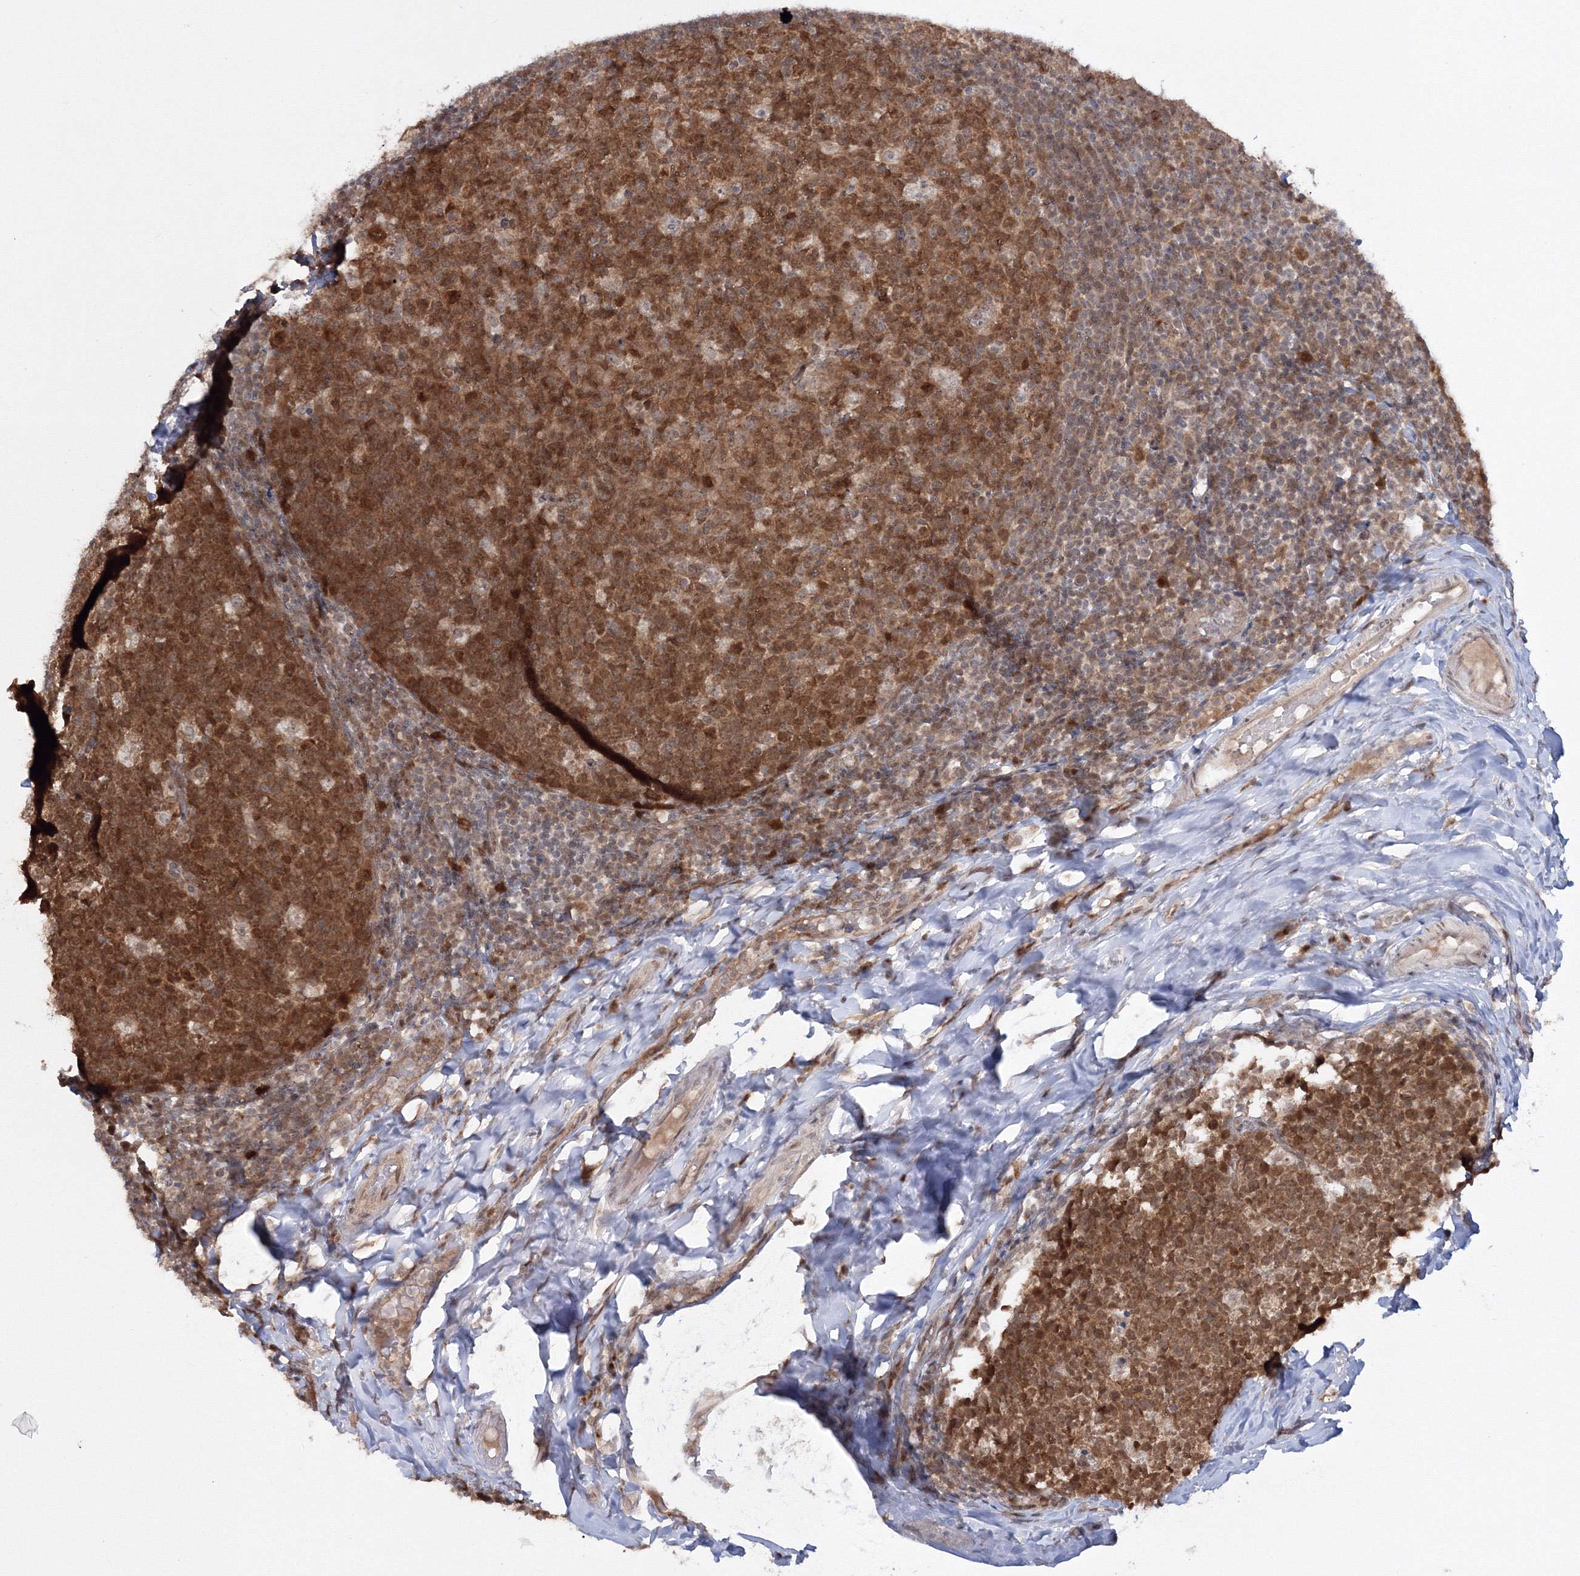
{"staining": {"intensity": "strong", "quantity": ">75%", "location": "cytoplasmic/membranous,nuclear"}, "tissue": "tonsil", "cell_type": "Germinal center cells", "image_type": "normal", "snomed": [{"axis": "morphology", "description": "Normal tissue, NOS"}, {"axis": "topography", "description": "Tonsil"}], "caption": "A high-resolution photomicrograph shows immunohistochemistry (IHC) staining of benign tonsil, which shows strong cytoplasmic/membranous,nuclear expression in approximately >75% of germinal center cells. The protein of interest is stained brown, and the nuclei are stained in blue (DAB (3,3'-diaminobenzidine) IHC with brightfield microscopy, high magnification).", "gene": "ZFAND6", "patient": {"sex": "female", "age": 19}}